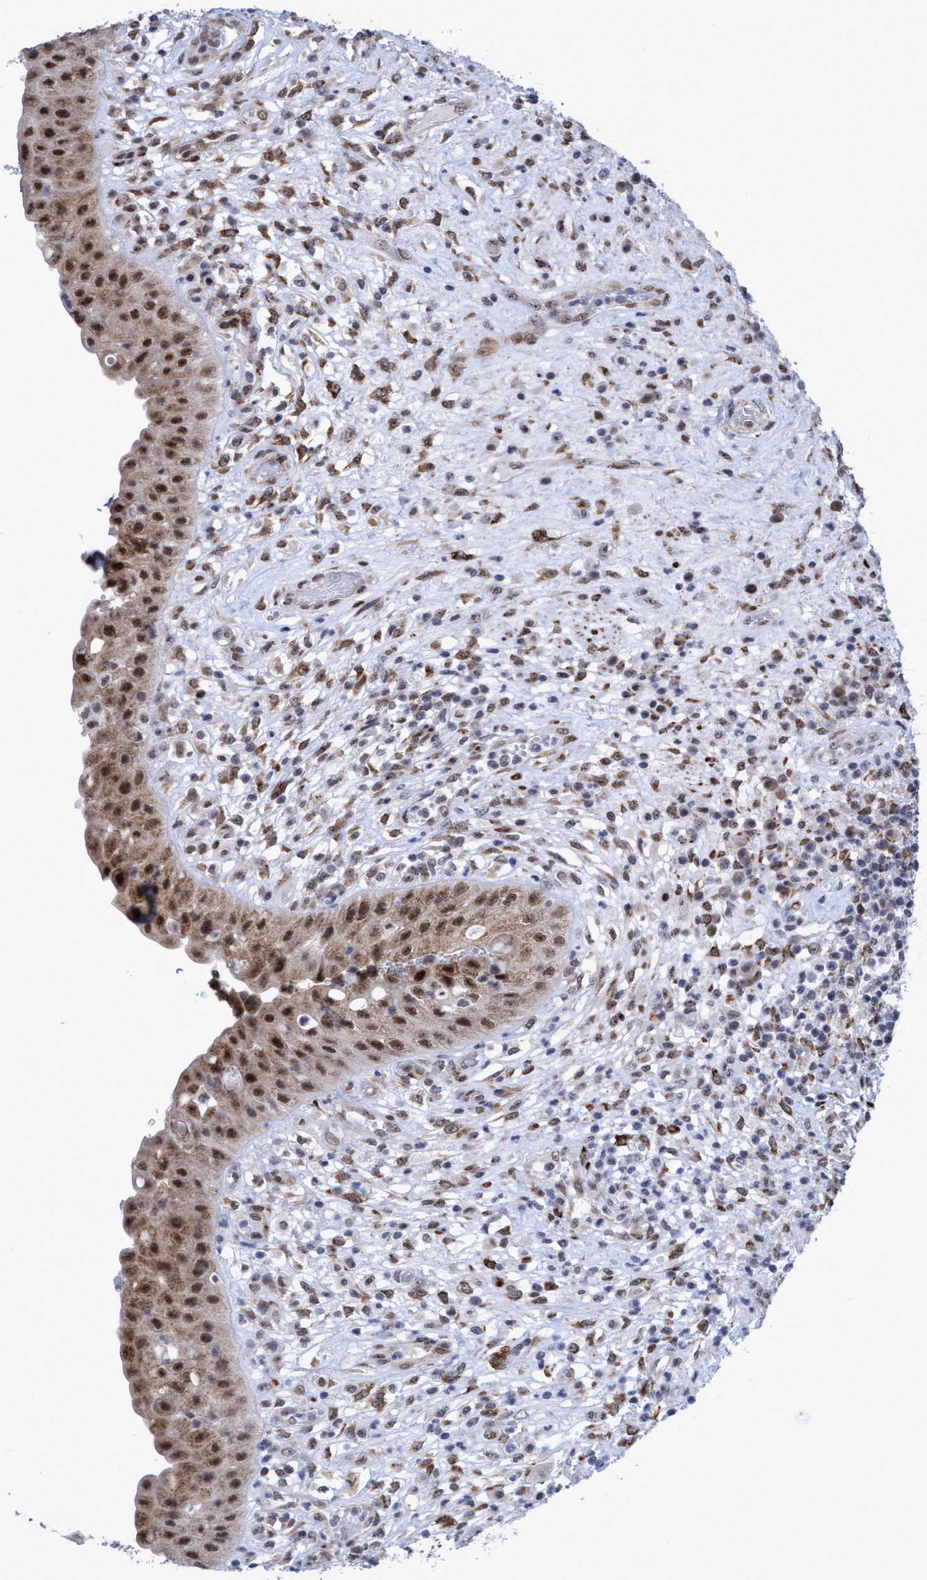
{"staining": {"intensity": "strong", "quantity": ">75%", "location": "nuclear"}, "tissue": "urinary bladder", "cell_type": "Urothelial cells", "image_type": "normal", "snomed": [{"axis": "morphology", "description": "Normal tissue, NOS"}, {"axis": "topography", "description": "Urinary bladder"}], "caption": "This histopathology image exhibits immunohistochemistry staining of normal human urinary bladder, with high strong nuclear expression in about >75% of urothelial cells.", "gene": "GLT6D1", "patient": {"sex": "female", "age": 62}}